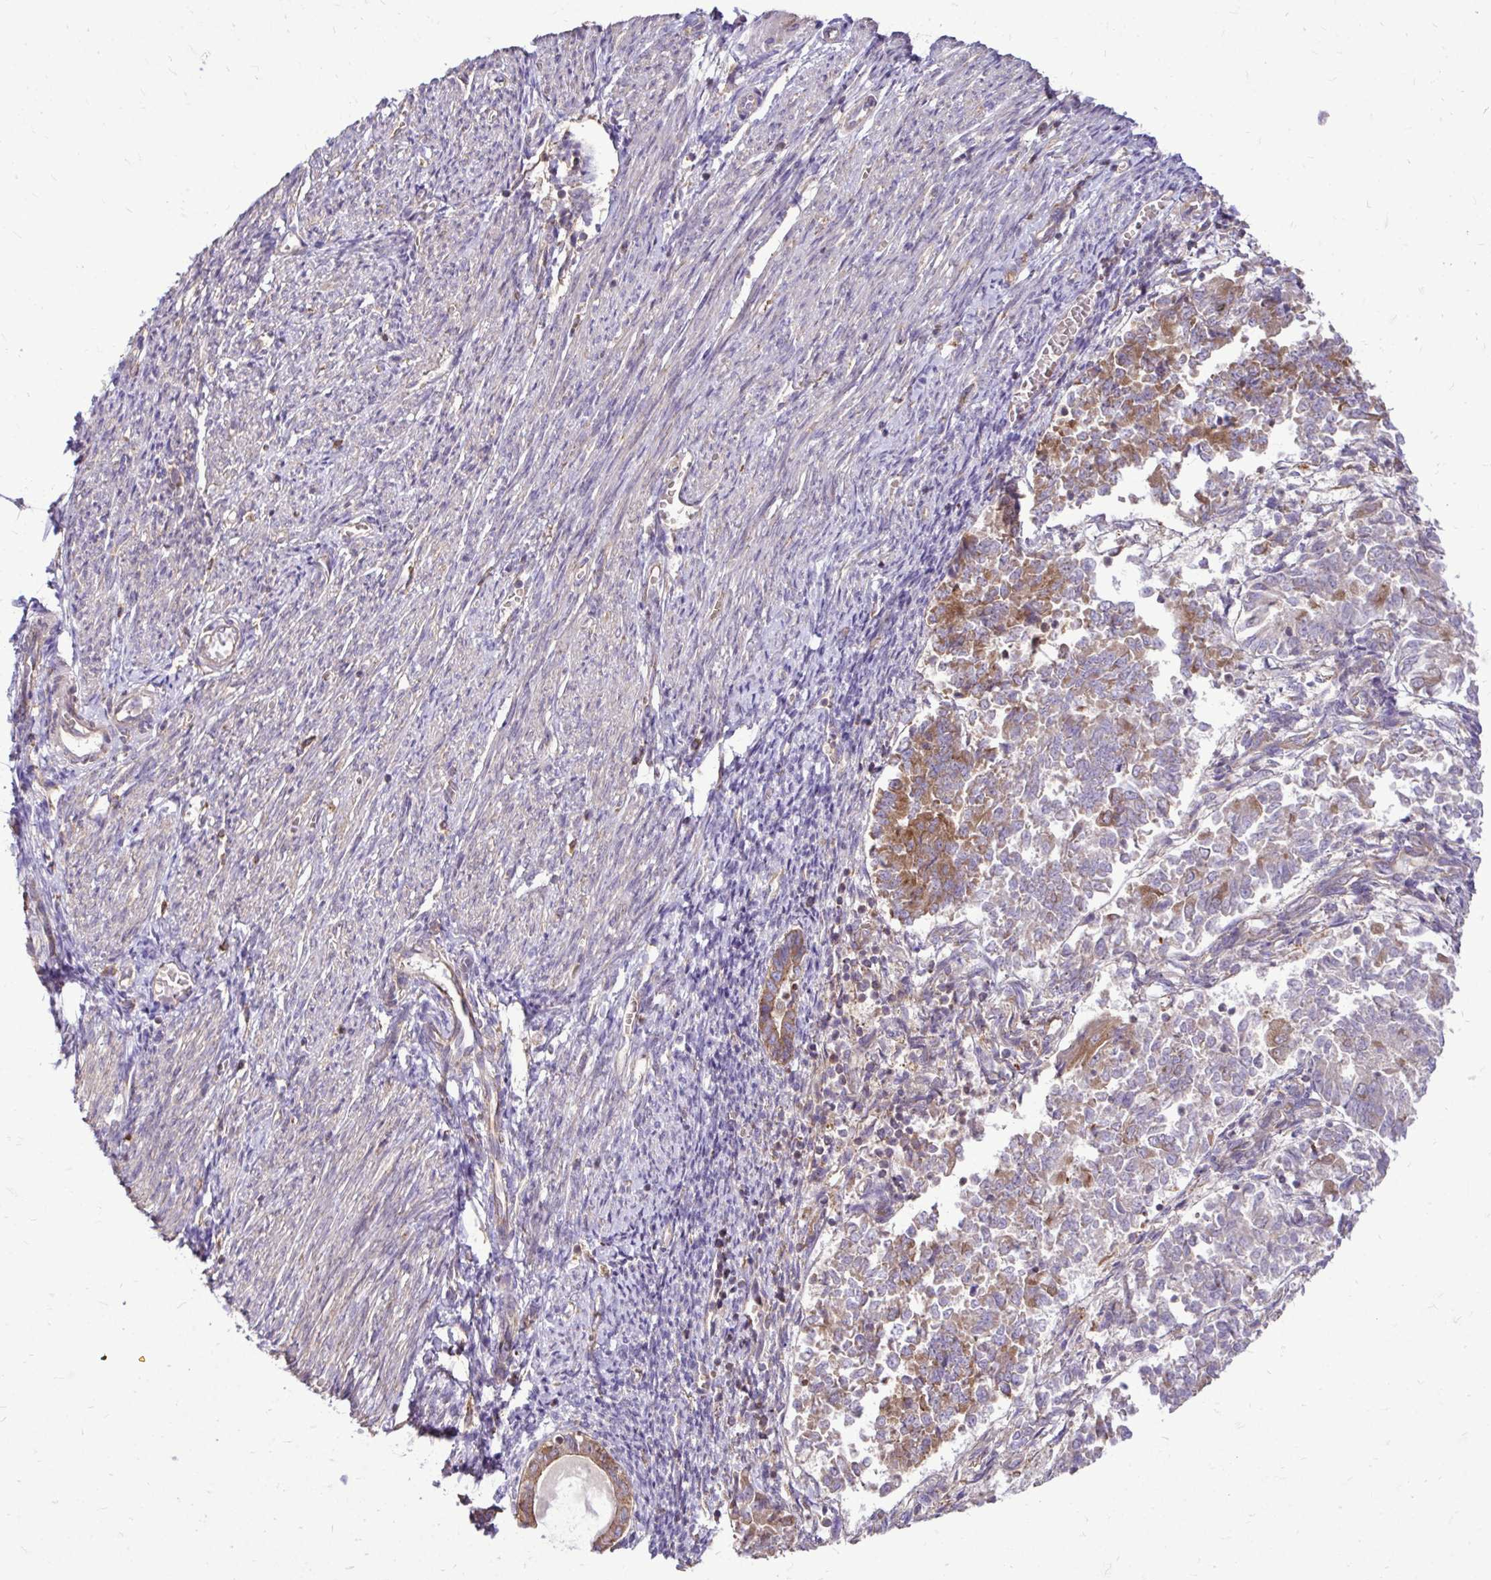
{"staining": {"intensity": "moderate", "quantity": "25%-75%", "location": "cytoplasmic/membranous"}, "tissue": "endometrial cancer", "cell_type": "Tumor cells", "image_type": "cancer", "snomed": [{"axis": "morphology", "description": "Adenocarcinoma, NOS"}, {"axis": "topography", "description": "Endometrium"}], "caption": "Immunohistochemistry (IHC) of endometrial cancer (adenocarcinoma) exhibits medium levels of moderate cytoplasmic/membranous positivity in about 25%-75% of tumor cells. (IHC, brightfield microscopy, high magnification).", "gene": "FMR1", "patient": {"sex": "female", "age": 65}}